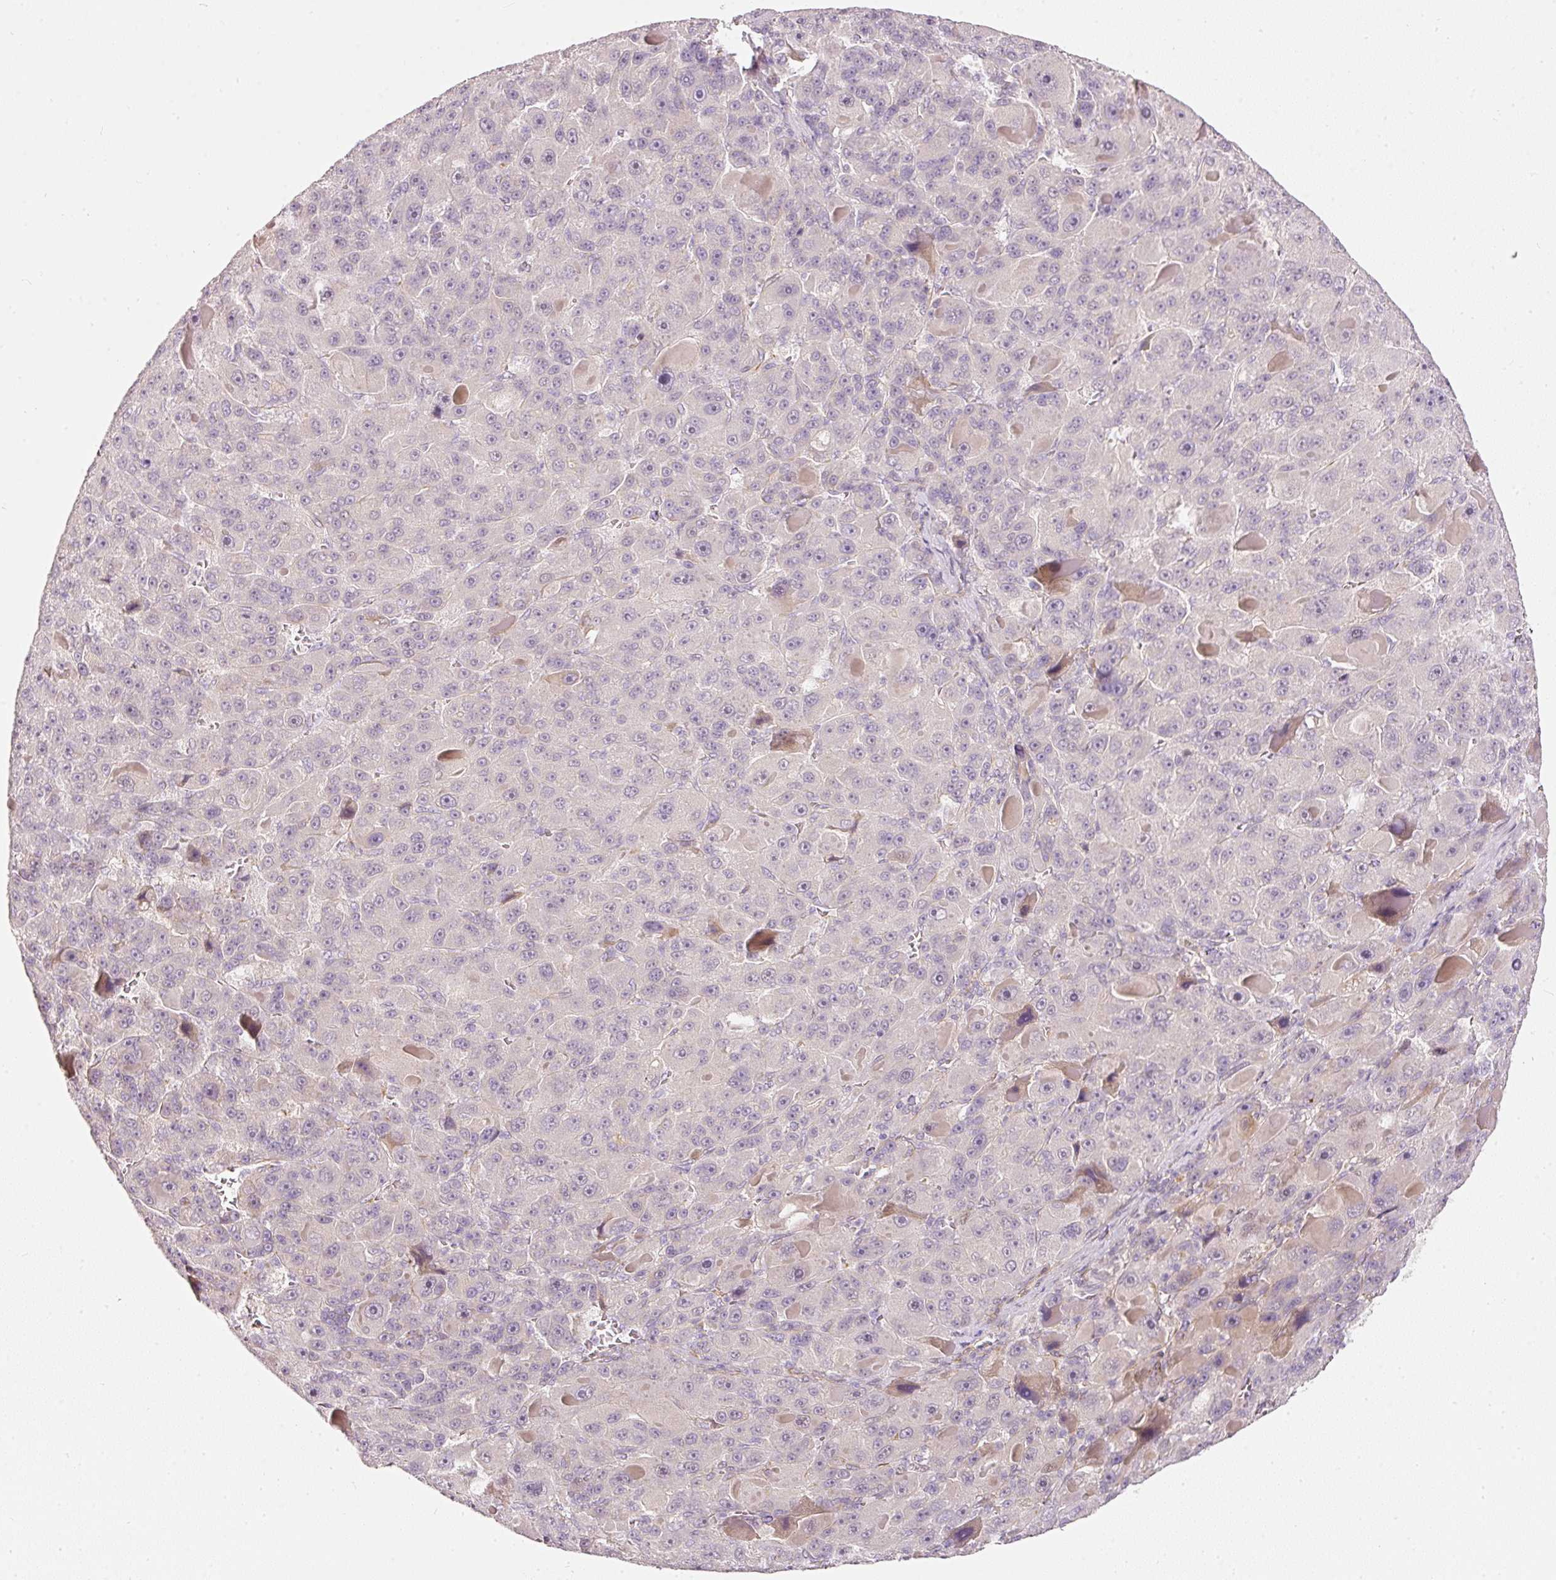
{"staining": {"intensity": "negative", "quantity": "none", "location": "none"}, "tissue": "liver cancer", "cell_type": "Tumor cells", "image_type": "cancer", "snomed": [{"axis": "morphology", "description": "Carcinoma, Hepatocellular, NOS"}, {"axis": "topography", "description": "Liver"}], "caption": "Photomicrograph shows no protein positivity in tumor cells of liver cancer (hepatocellular carcinoma) tissue. The staining was performed using DAB (3,3'-diaminobenzidine) to visualize the protein expression in brown, while the nuclei were stained in blue with hematoxylin (Magnification: 20x).", "gene": "TOGARAM1", "patient": {"sex": "male", "age": 76}}